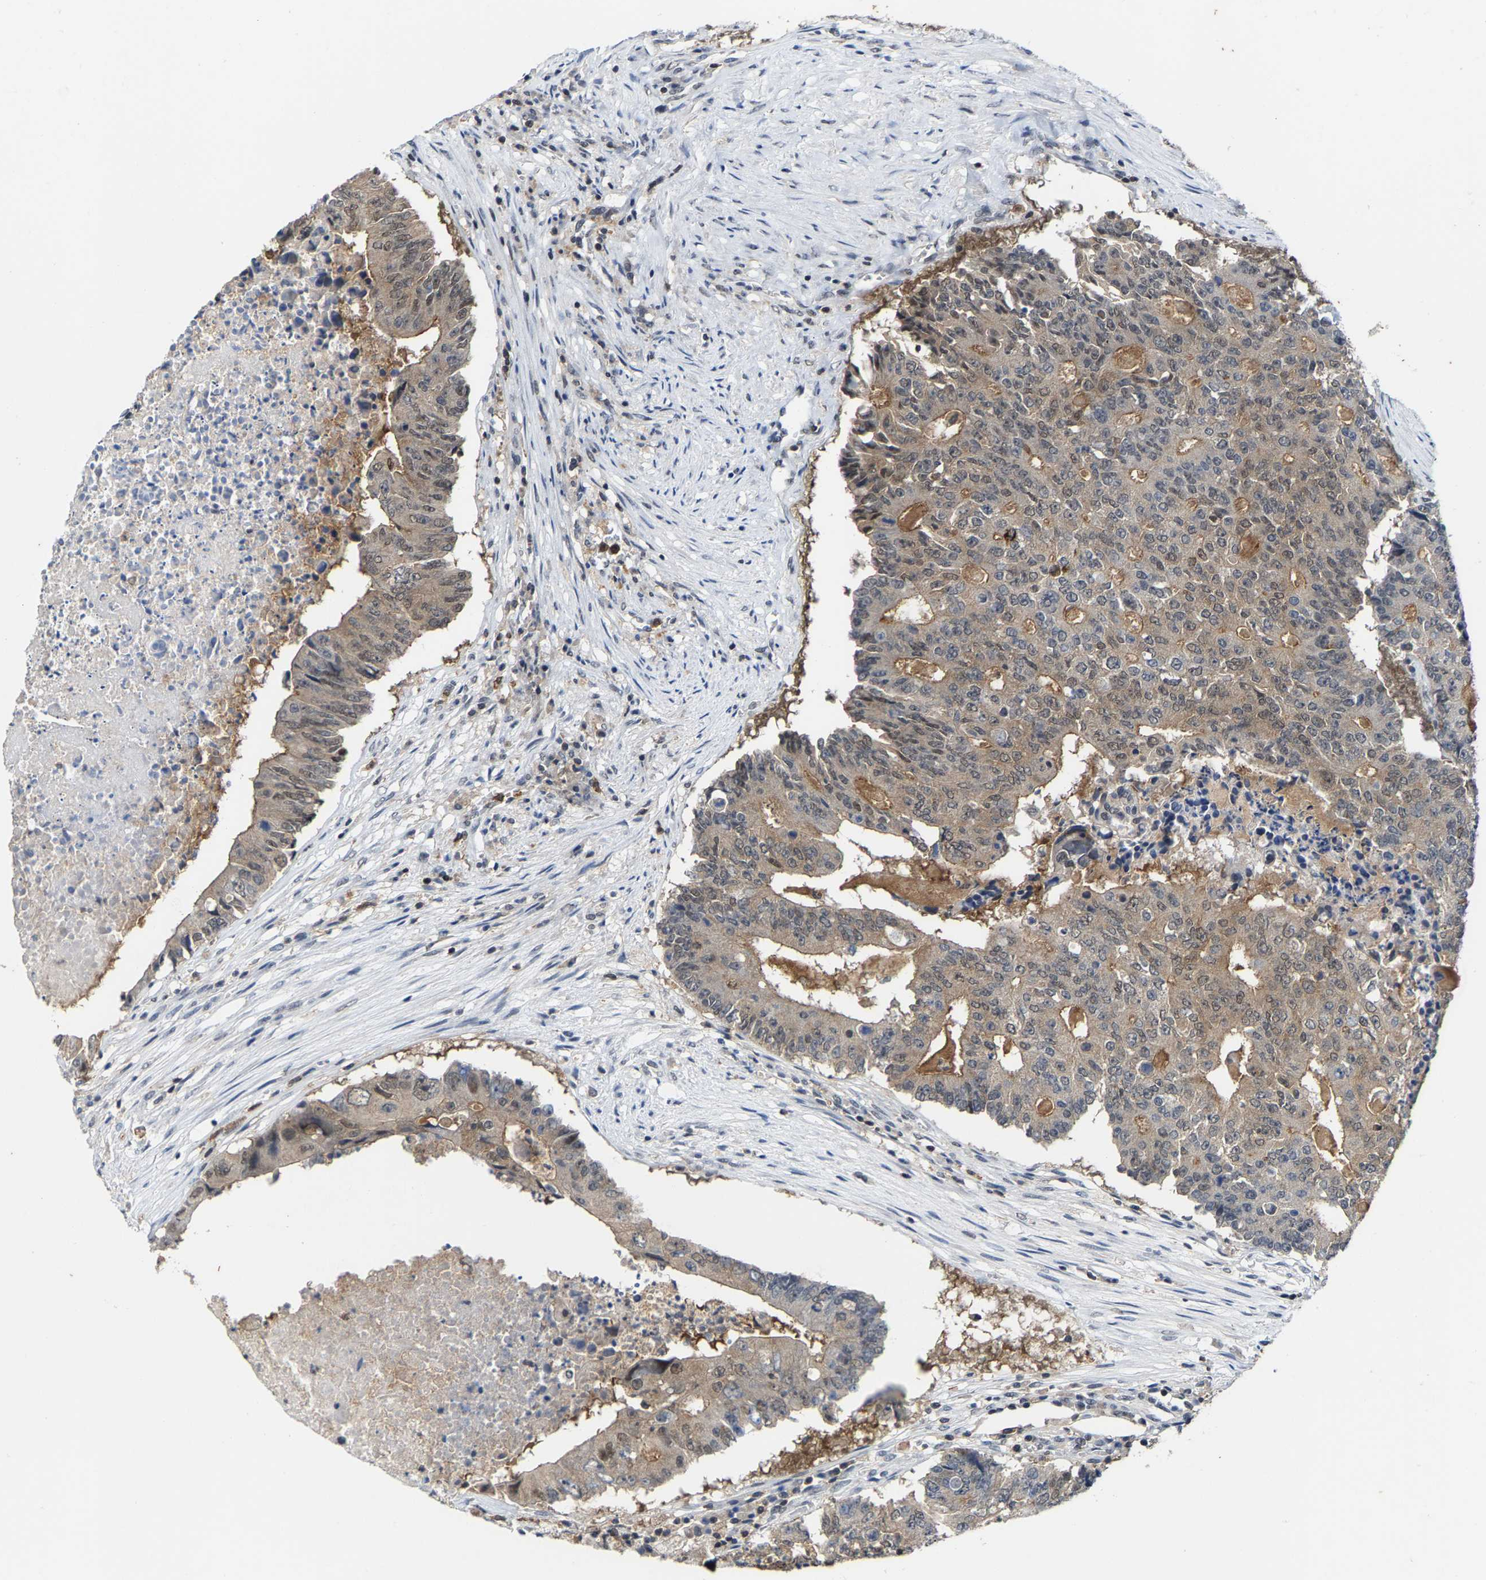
{"staining": {"intensity": "weak", "quantity": "<25%", "location": "cytoplasmic/membranous,nuclear"}, "tissue": "colorectal cancer", "cell_type": "Tumor cells", "image_type": "cancer", "snomed": [{"axis": "morphology", "description": "Adenocarcinoma, NOS"}, {"axis": "topography", "description": "Colon"}], "caption": "DAB immunohistochemical staining of human adenocarcinoma (colorectal) displays no significant staining in tumor cells.", "gene": "FGD3", "patient": {"sex": "male", "age": 87}}